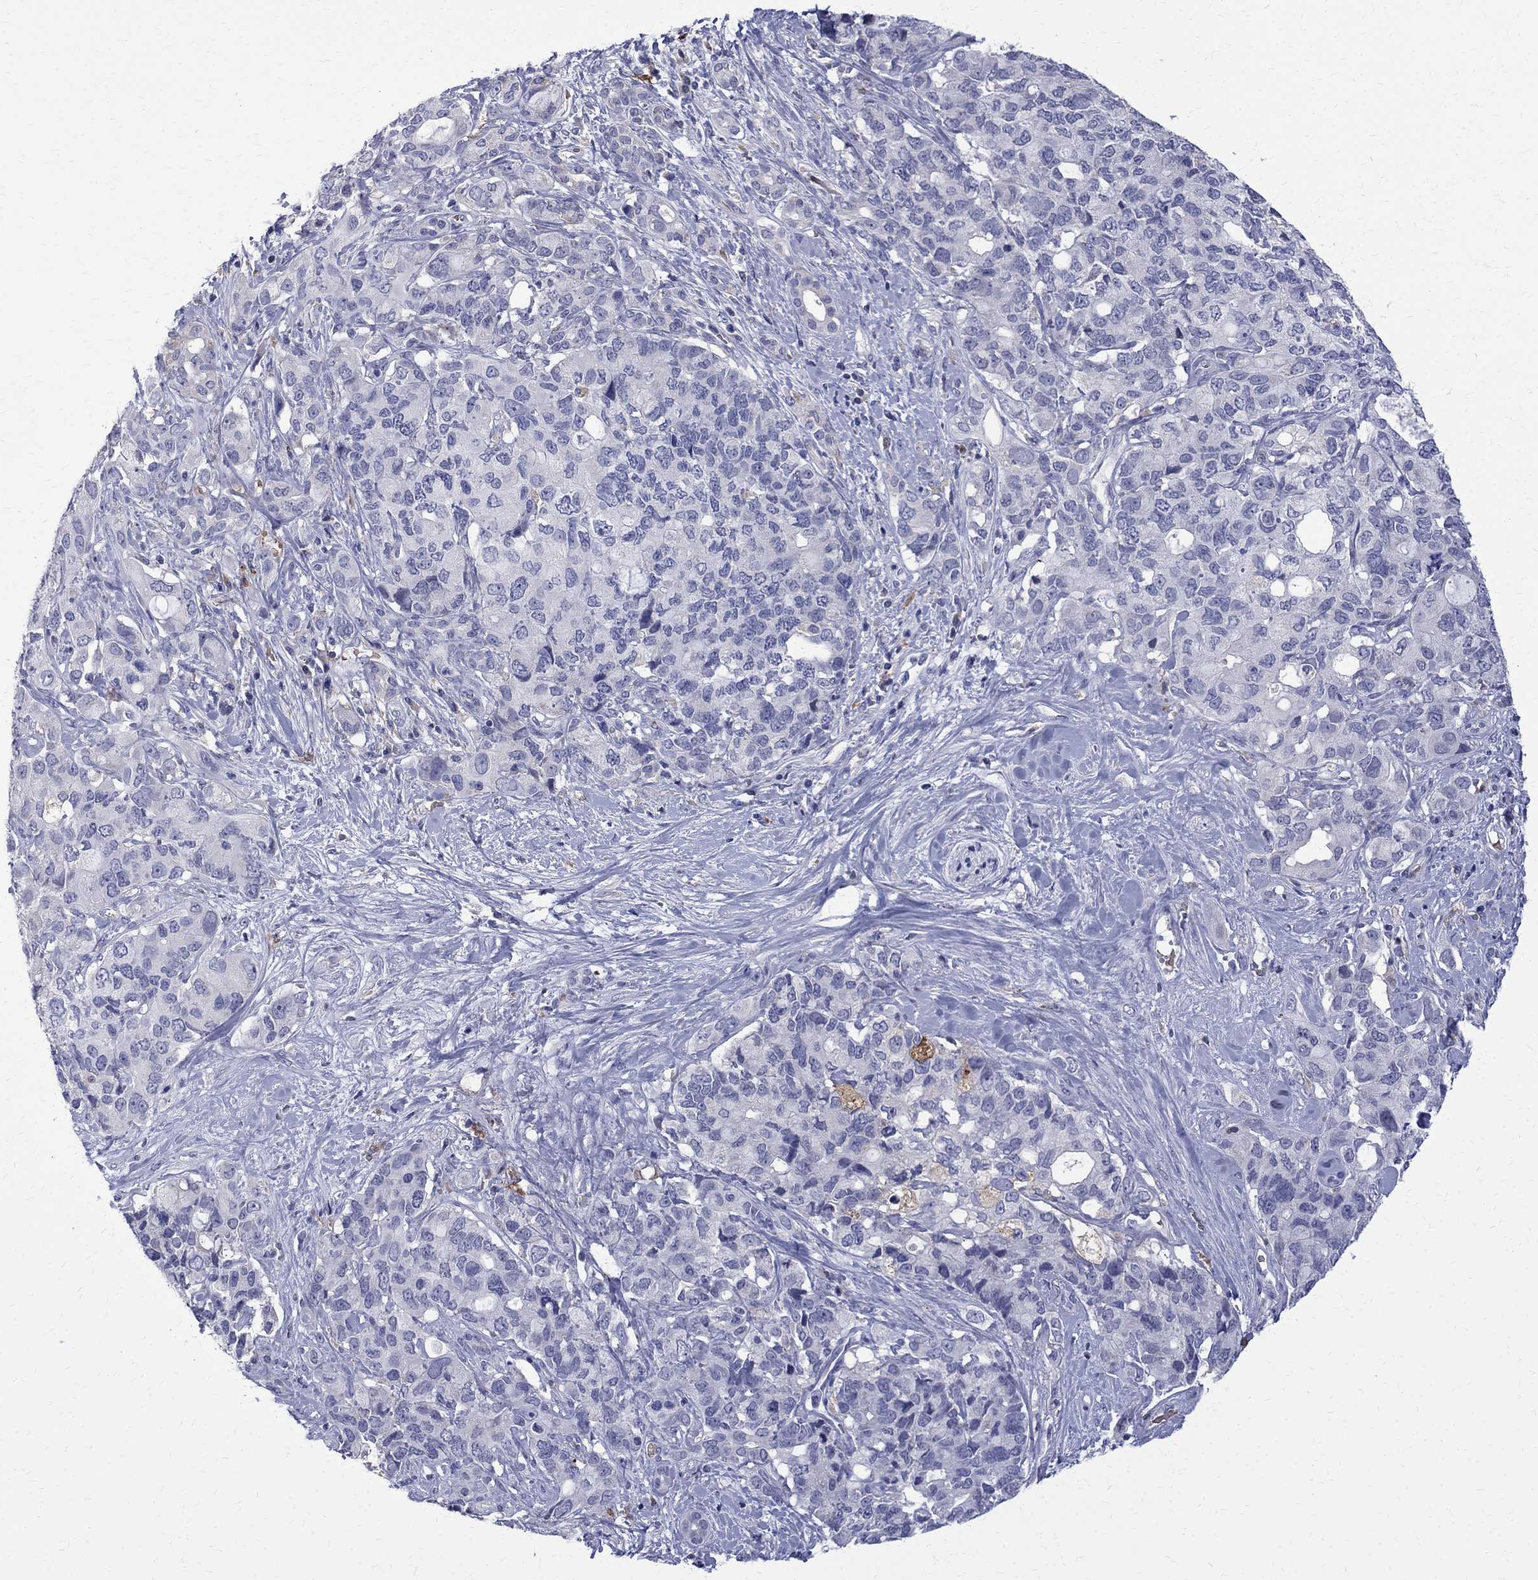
{"staining": {"intensity": "negative", "quantity": "none", "location": "none"}, "tissue": "pancreatic cancer", "cell_type": "Tumor cells", "image_type": "cancer", "snomed": [{"axis": "morphology", "description": "Adenocarcinoma, NOS"}, {"axis": "topography", "description": "Pancreas"}], "caption": "A histopathology image of human pancreatic cancer (adenocarcinoma) is negative for staining in tumor cells.", "gene": "AGER", "patient": {"sex": "female", "age": 56}}